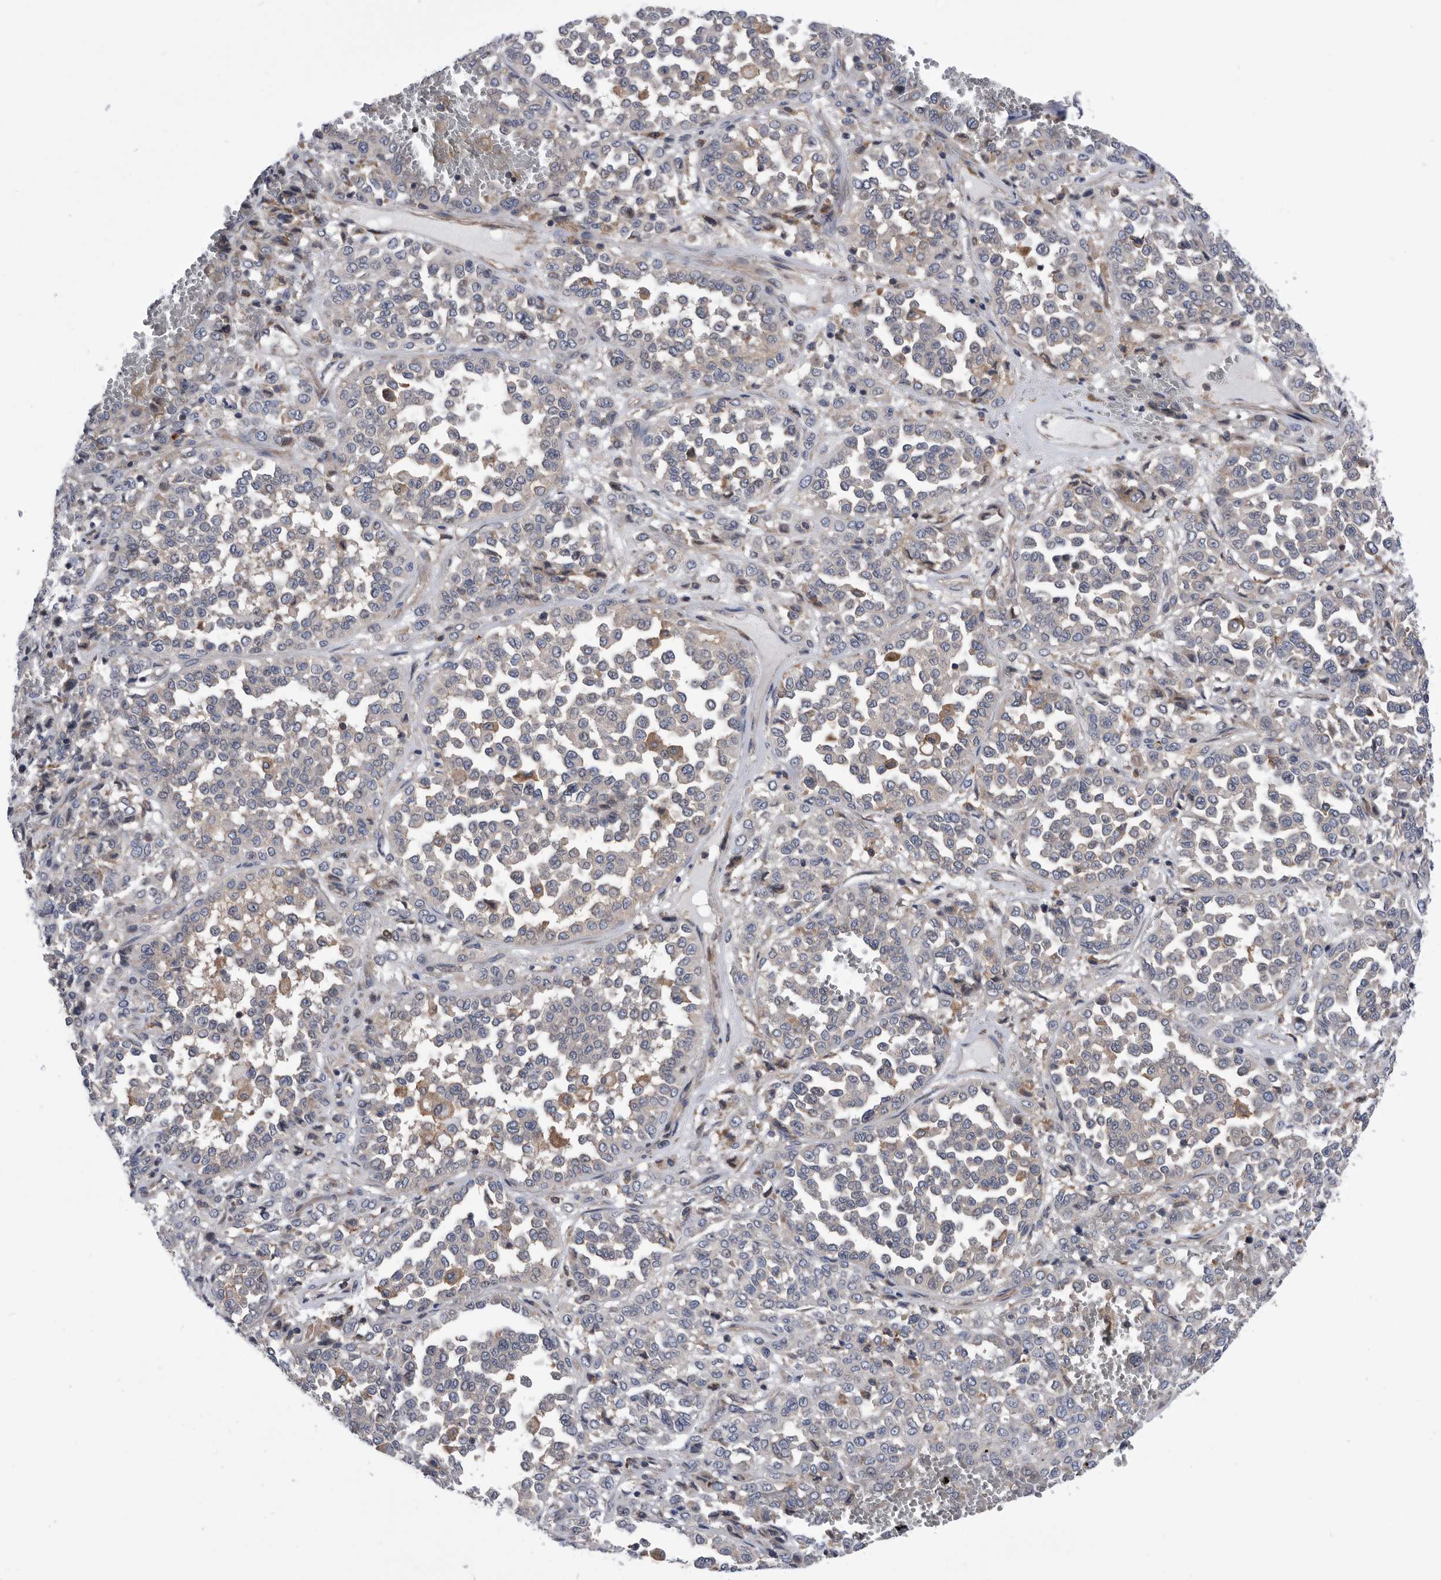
{"staining": {"intensity": "negative", "quantity": "none", "location": "none"}, "tissue": "melanoma", "cell_type": "Tumor cells", "image_type": "cancer", "snomed": [{"axis": "morphology", "description": "Malignant melanoma, Metastatic site"}, {"axis": "topography", "description": "Pancreas"}], "caption": "DAB (3,3'-diaminobenzidine) immunohistochemical staining of melanoma exhibits no significant expression in tumor cells.", "gene": "BAIAP3", "patient": {"sex": "female", "age": 30}}